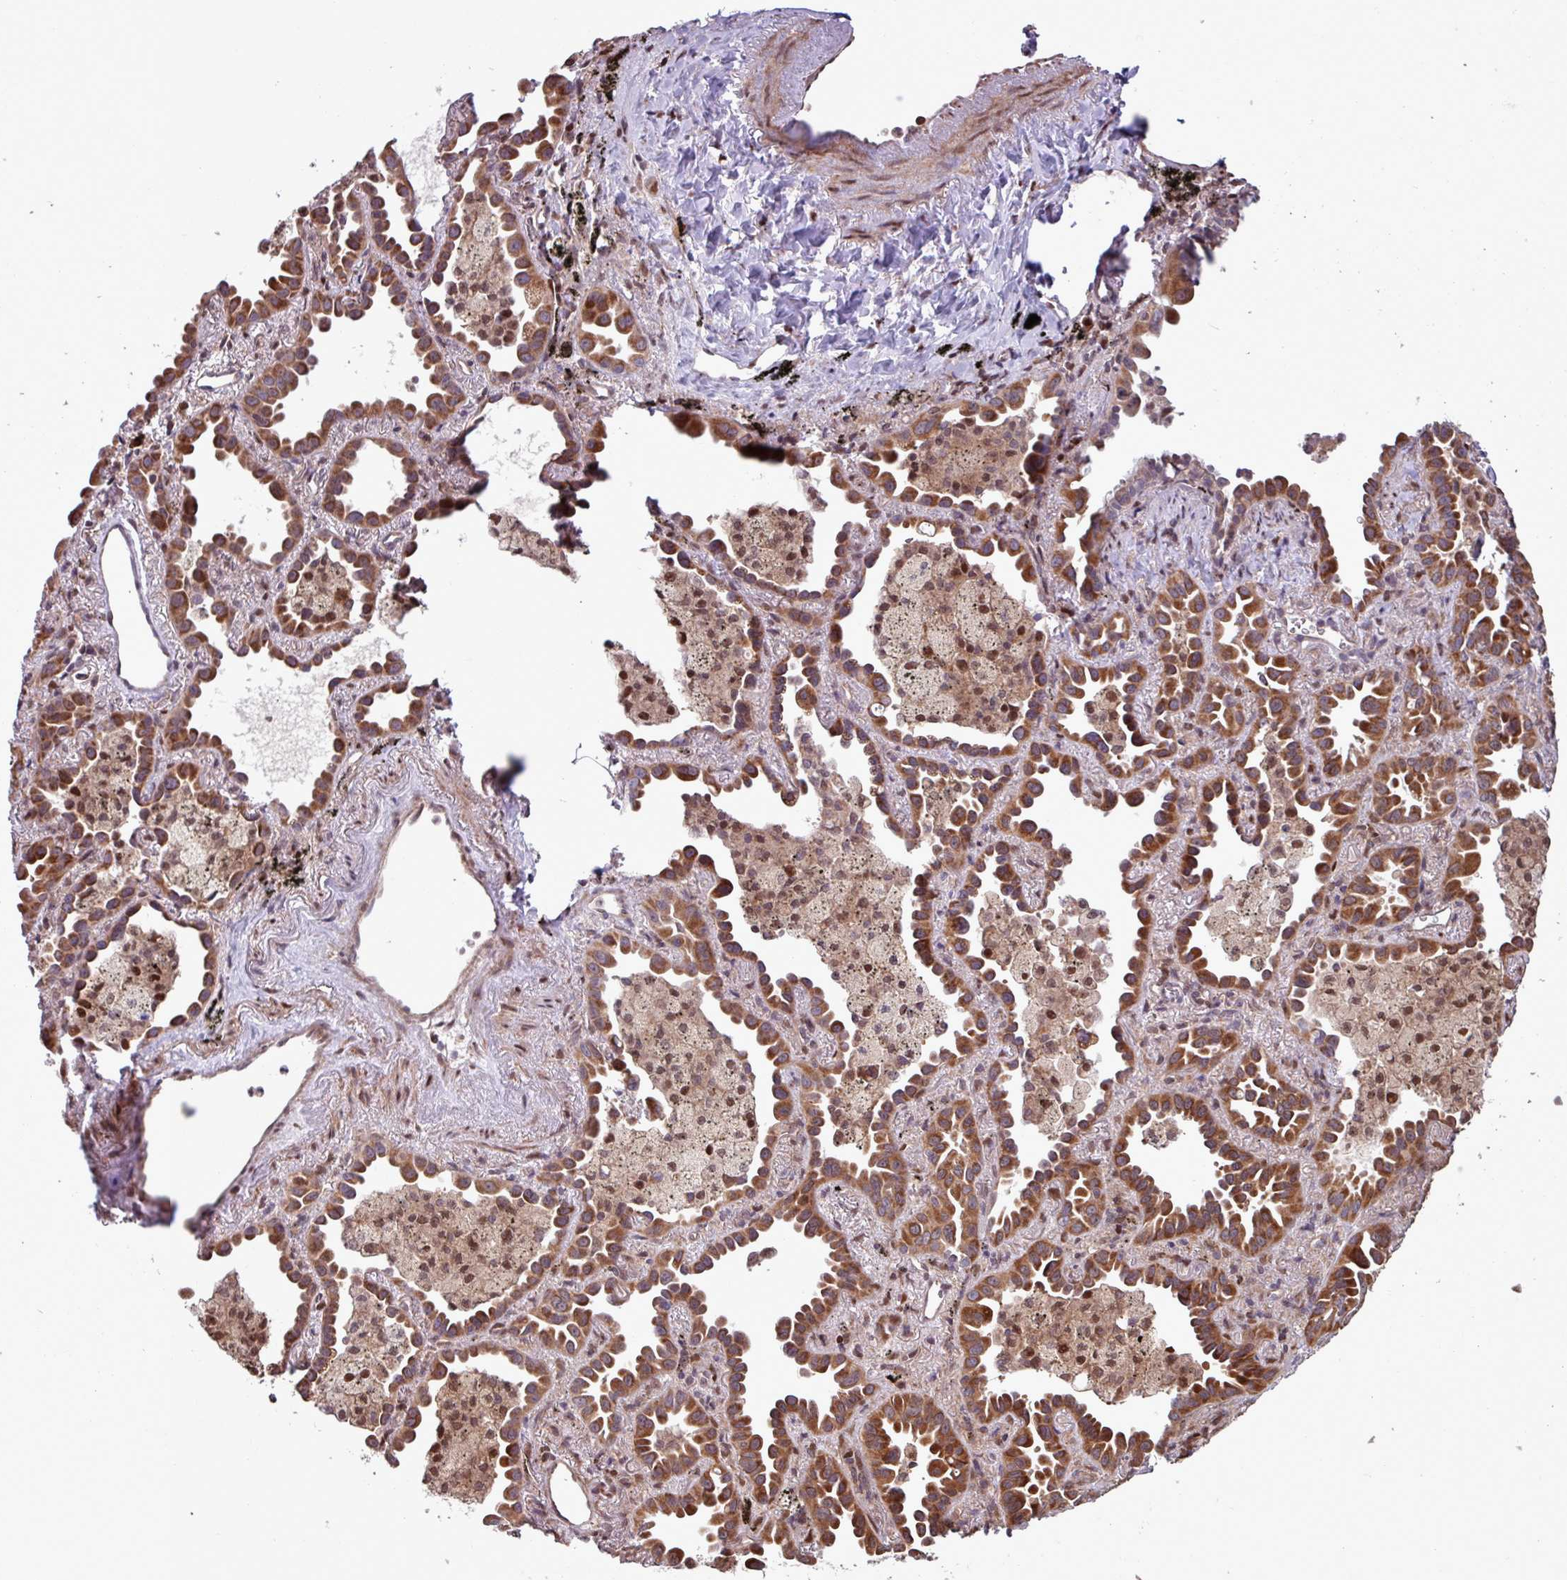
{"staining": {"intensity": "strong", "quantity": ">75%", "location": "cytoplasmic/membranous,nuclear"}, "tissue": "lung cancer", "cell_type": "Tumor cells", "image_type": "cancer", "snomed": [{"axis": "morphology", "description": "Adenocarcinoma, NOS"}, {"axis": "topography", "description": "Lung"}], "caption": "Lung cancer (adenocarcinoma) stained with a protein marker demonstrates strong staining in tumor cells.", "gene": "PDPR", "patient": {"sex": "male", "age": 68}}